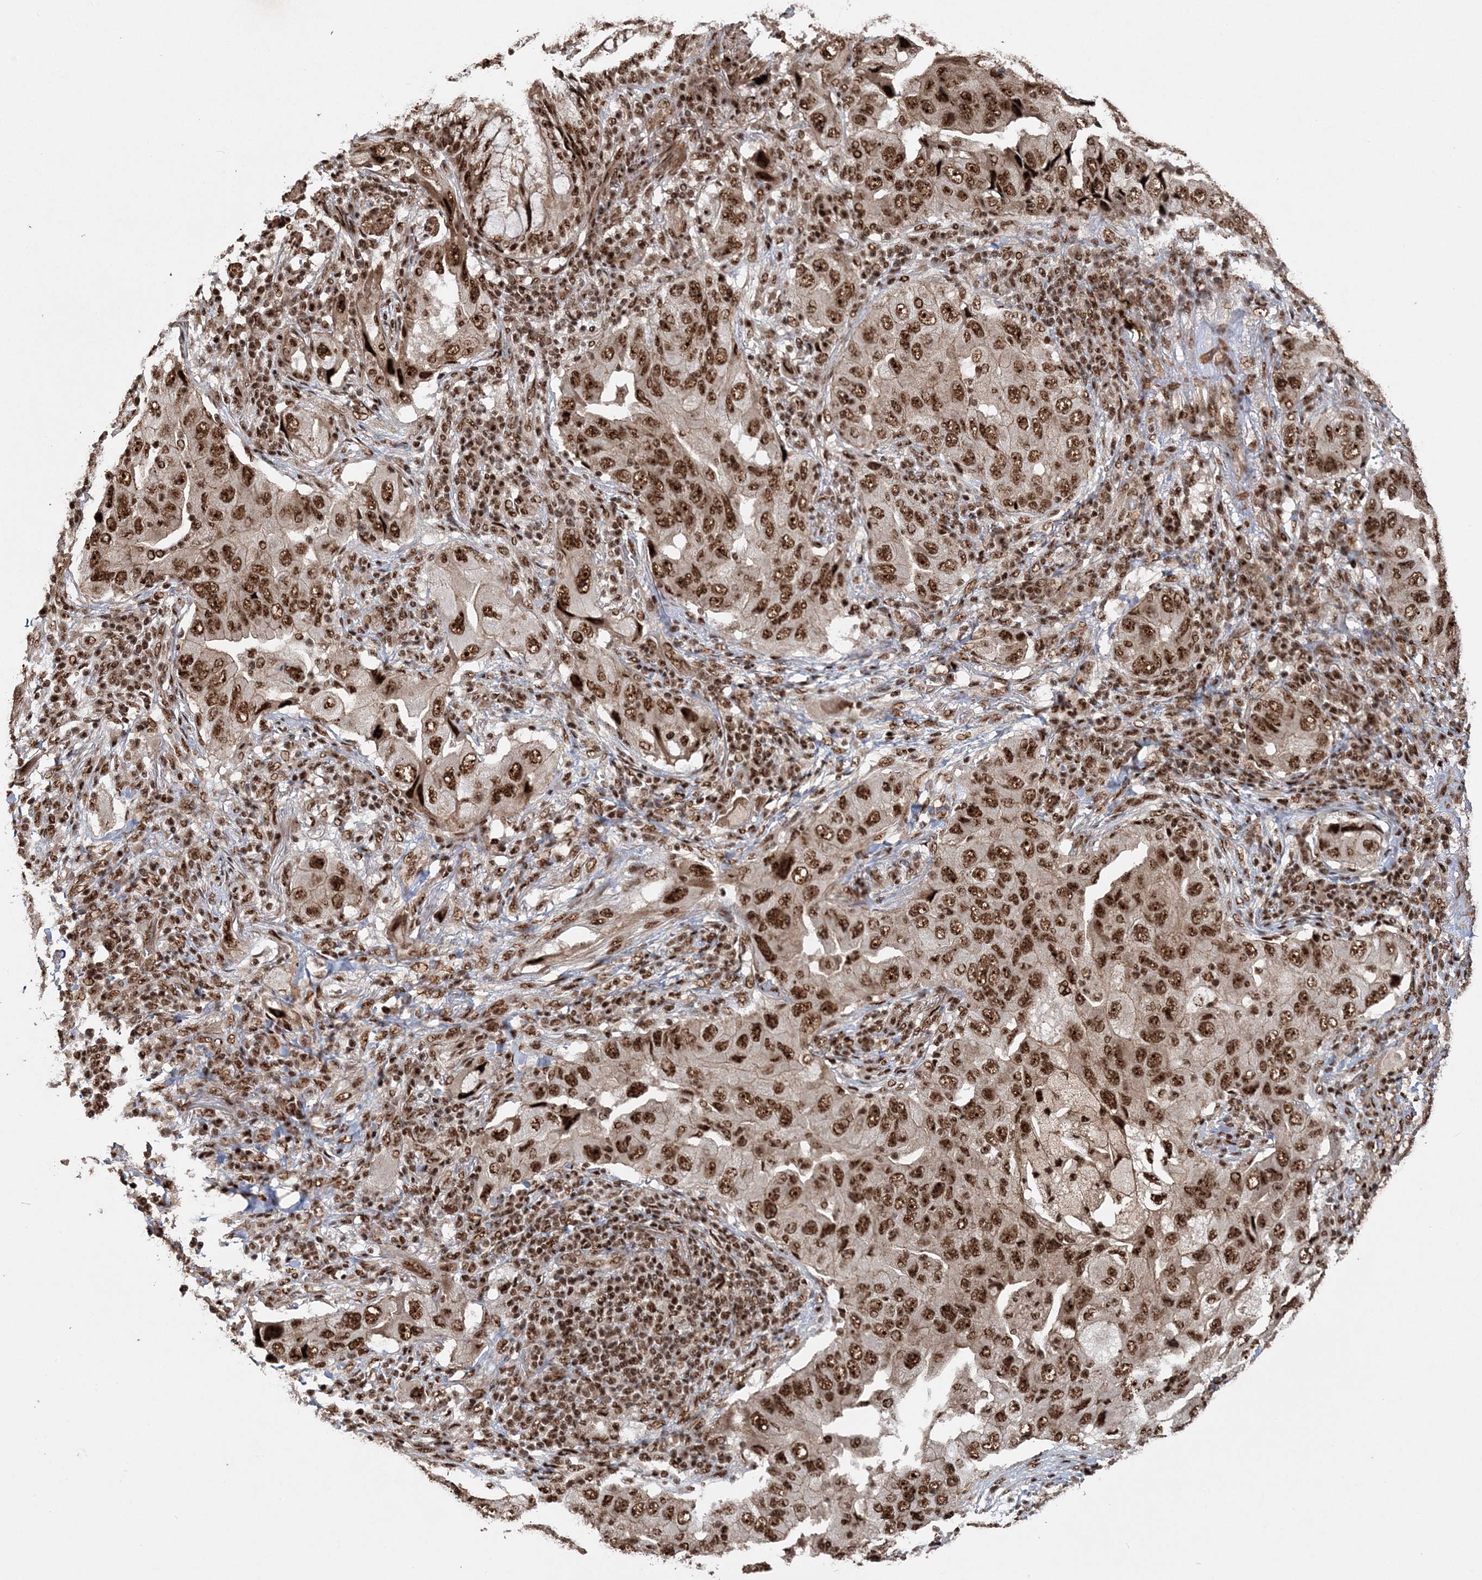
{"staining": {"intensity": "strong", "quantity": ">75%", "location": "nuclear"}, "tissue": "lung cancer", "cell_type": "Tumor cells", "image_type": "cancer", "snomed": [{"axis": "morphology", "description": "Adenocarcinoma, NOS"}, {"axis": "topography", "description": "Lung"}], "caption": "This is an image of IHC staining of lung adenocarcinoma, which shows strong expression in the nuclear of tumor cells.", "gene": "EXOSC8", "patient": {"sex": "female", "age": 65}}